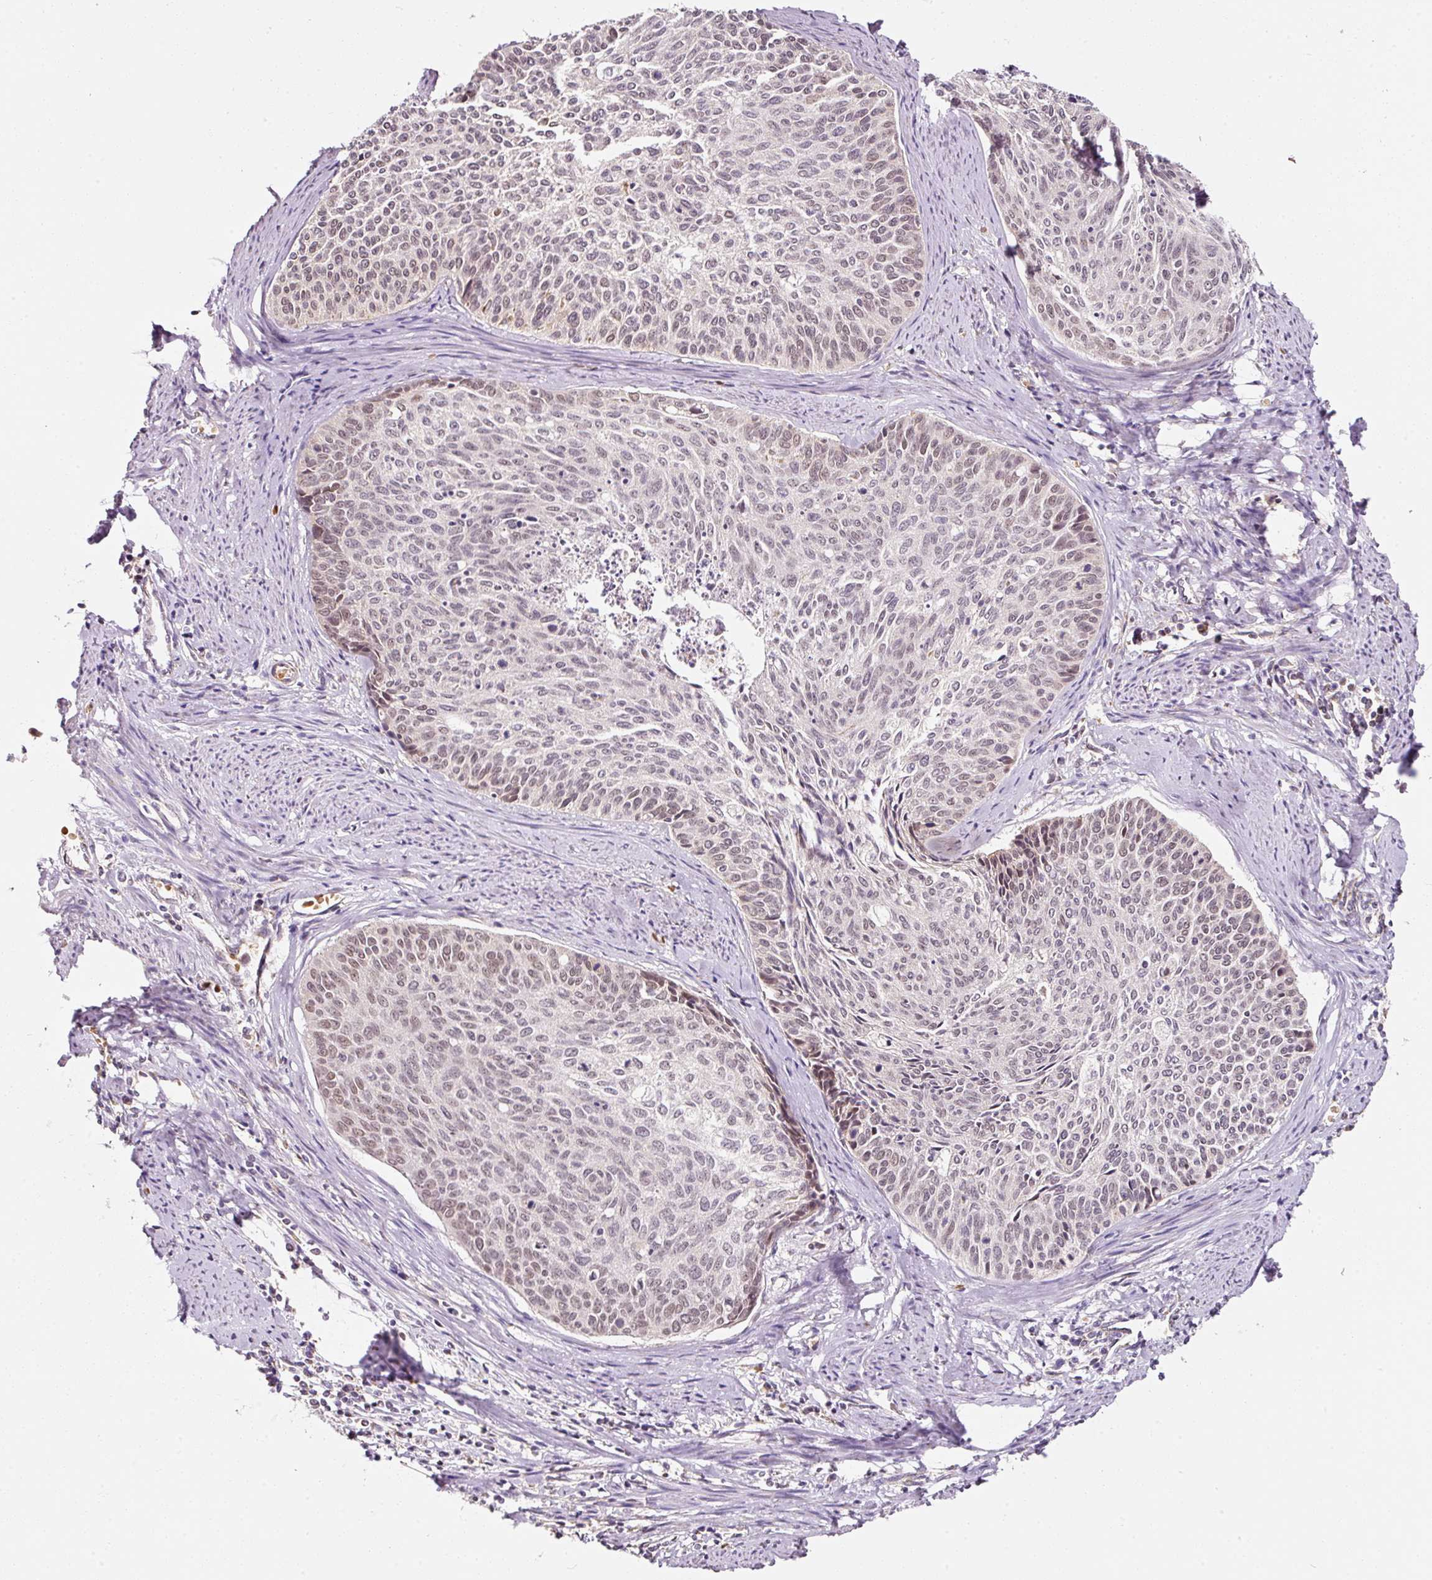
{"staining": {"intensity": "weak", "quantity": "<25%", "location": "nuclear"}, "tissue": "cervical cancer", "cell_type": "Tumor cells", "image_type": "cancer", "snomed": [{"axis": "morphology", "description": "Squamous cell carcinoma, NOS"}, {"axis": "topography", "description": "Cervix"}], "caption": "High power microscopy histopathology image of an immunohistochemistry (IHC) histopathology image of cervical squamous cell carcinoma, revealing no significant positivity in tumor cells. (DAB (3,3'-diaminobenzidine) IHC with hematoxylin counter stain).", "gene": "ZNF460", "patient": {"sex": "female", "age": 55}}